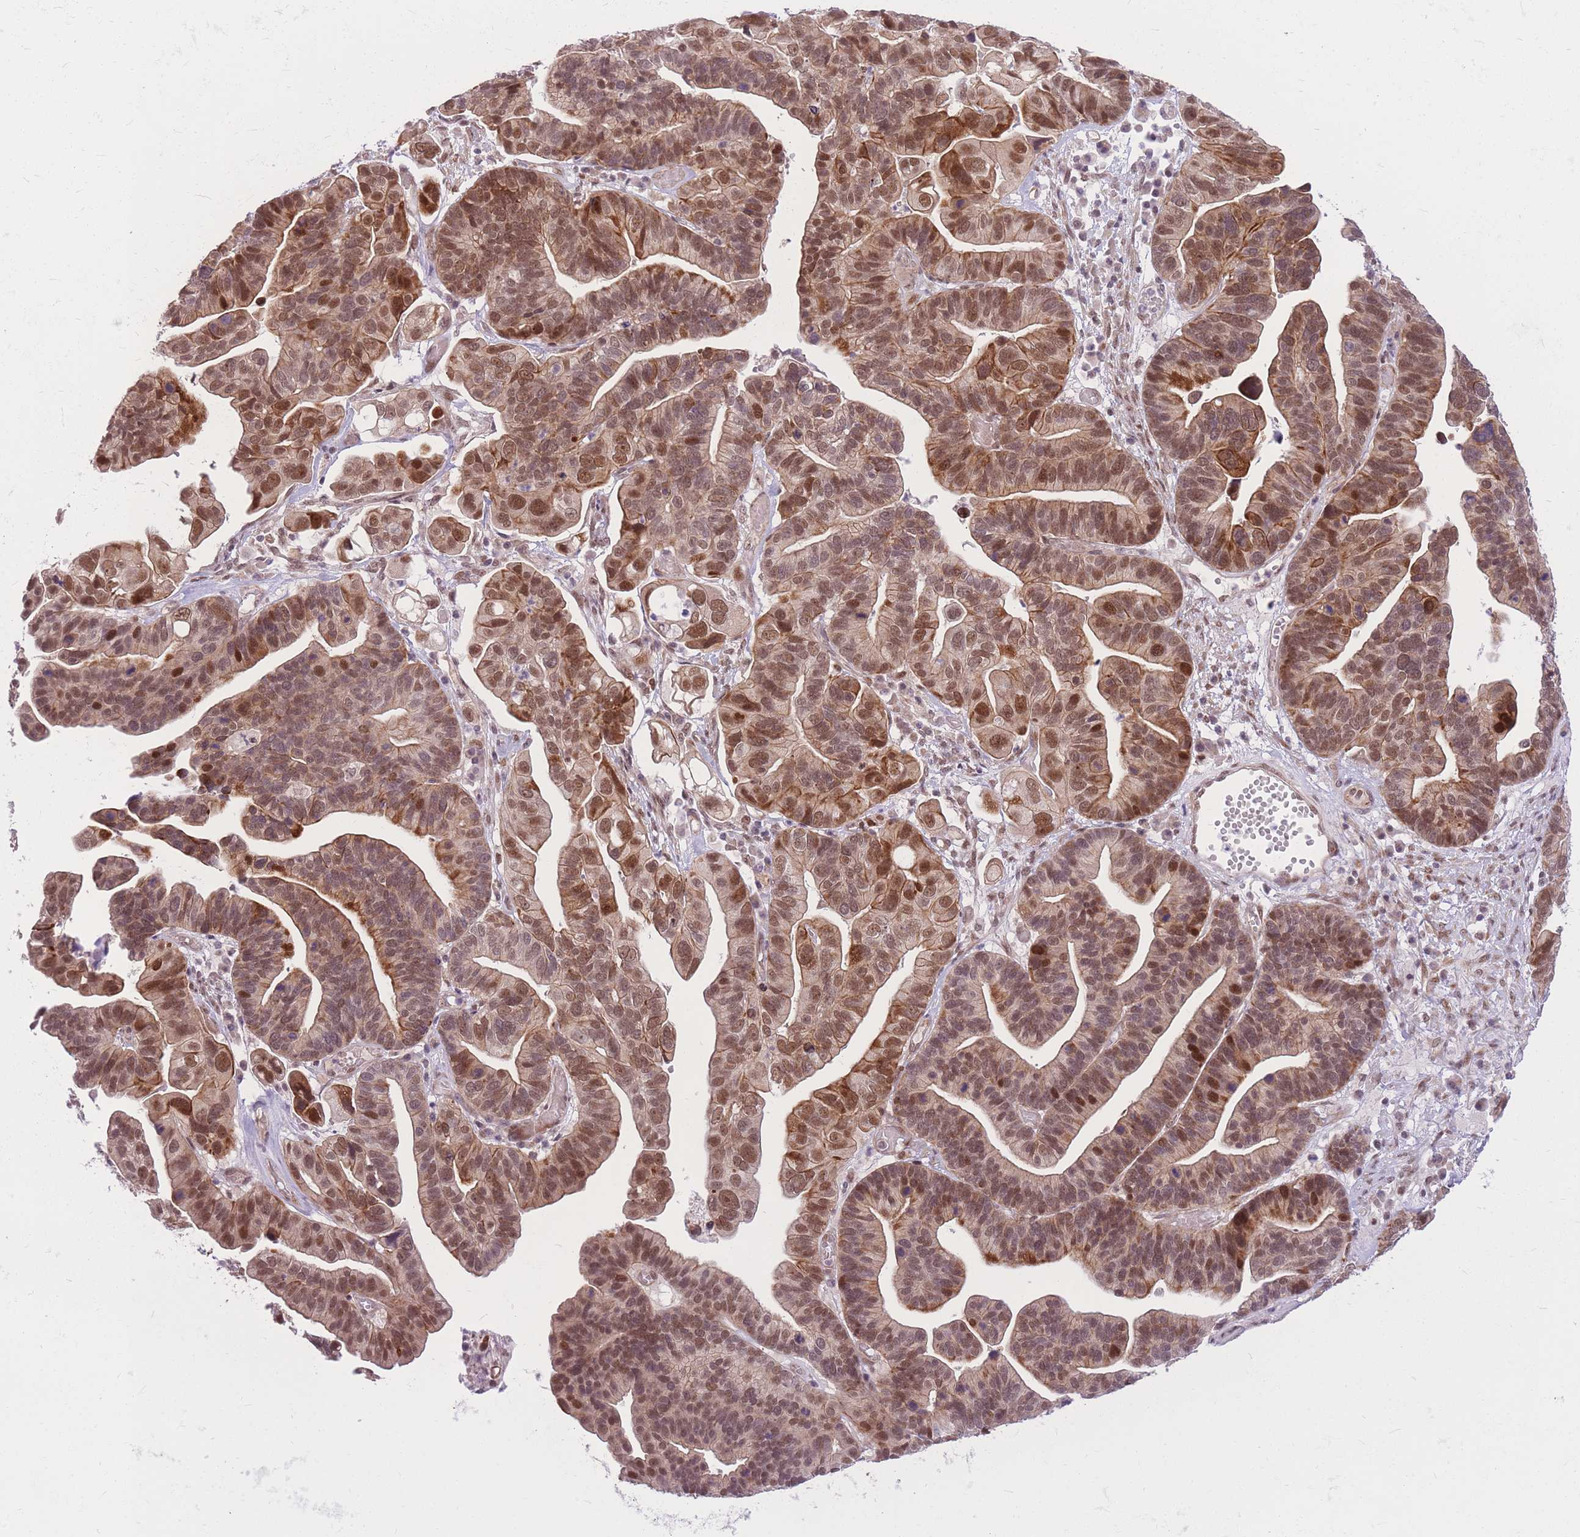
{"staining": {"intensity": "moderate", "quantity": ">75%", "location": "cytoplasmic/membranous,nuclear"}, "tissue": "ovarian cancer", "cell_type": "Tumor cells", "image_type": "cancer", "snomed": [{"axis": "morphology", "description": "Cystadenocarcinoma, serous, NOS"}, {"axis": "topography", "description": "Ovary"}], "caption": "Human ovarian cancer stained with a brown dye demonstrates moderate cytoplasmic/membranous and nuclear positive positivity in about >75% of tumor cells.", "gene": "ERCC2", "patient": {"sex": "female", "age": 56}}